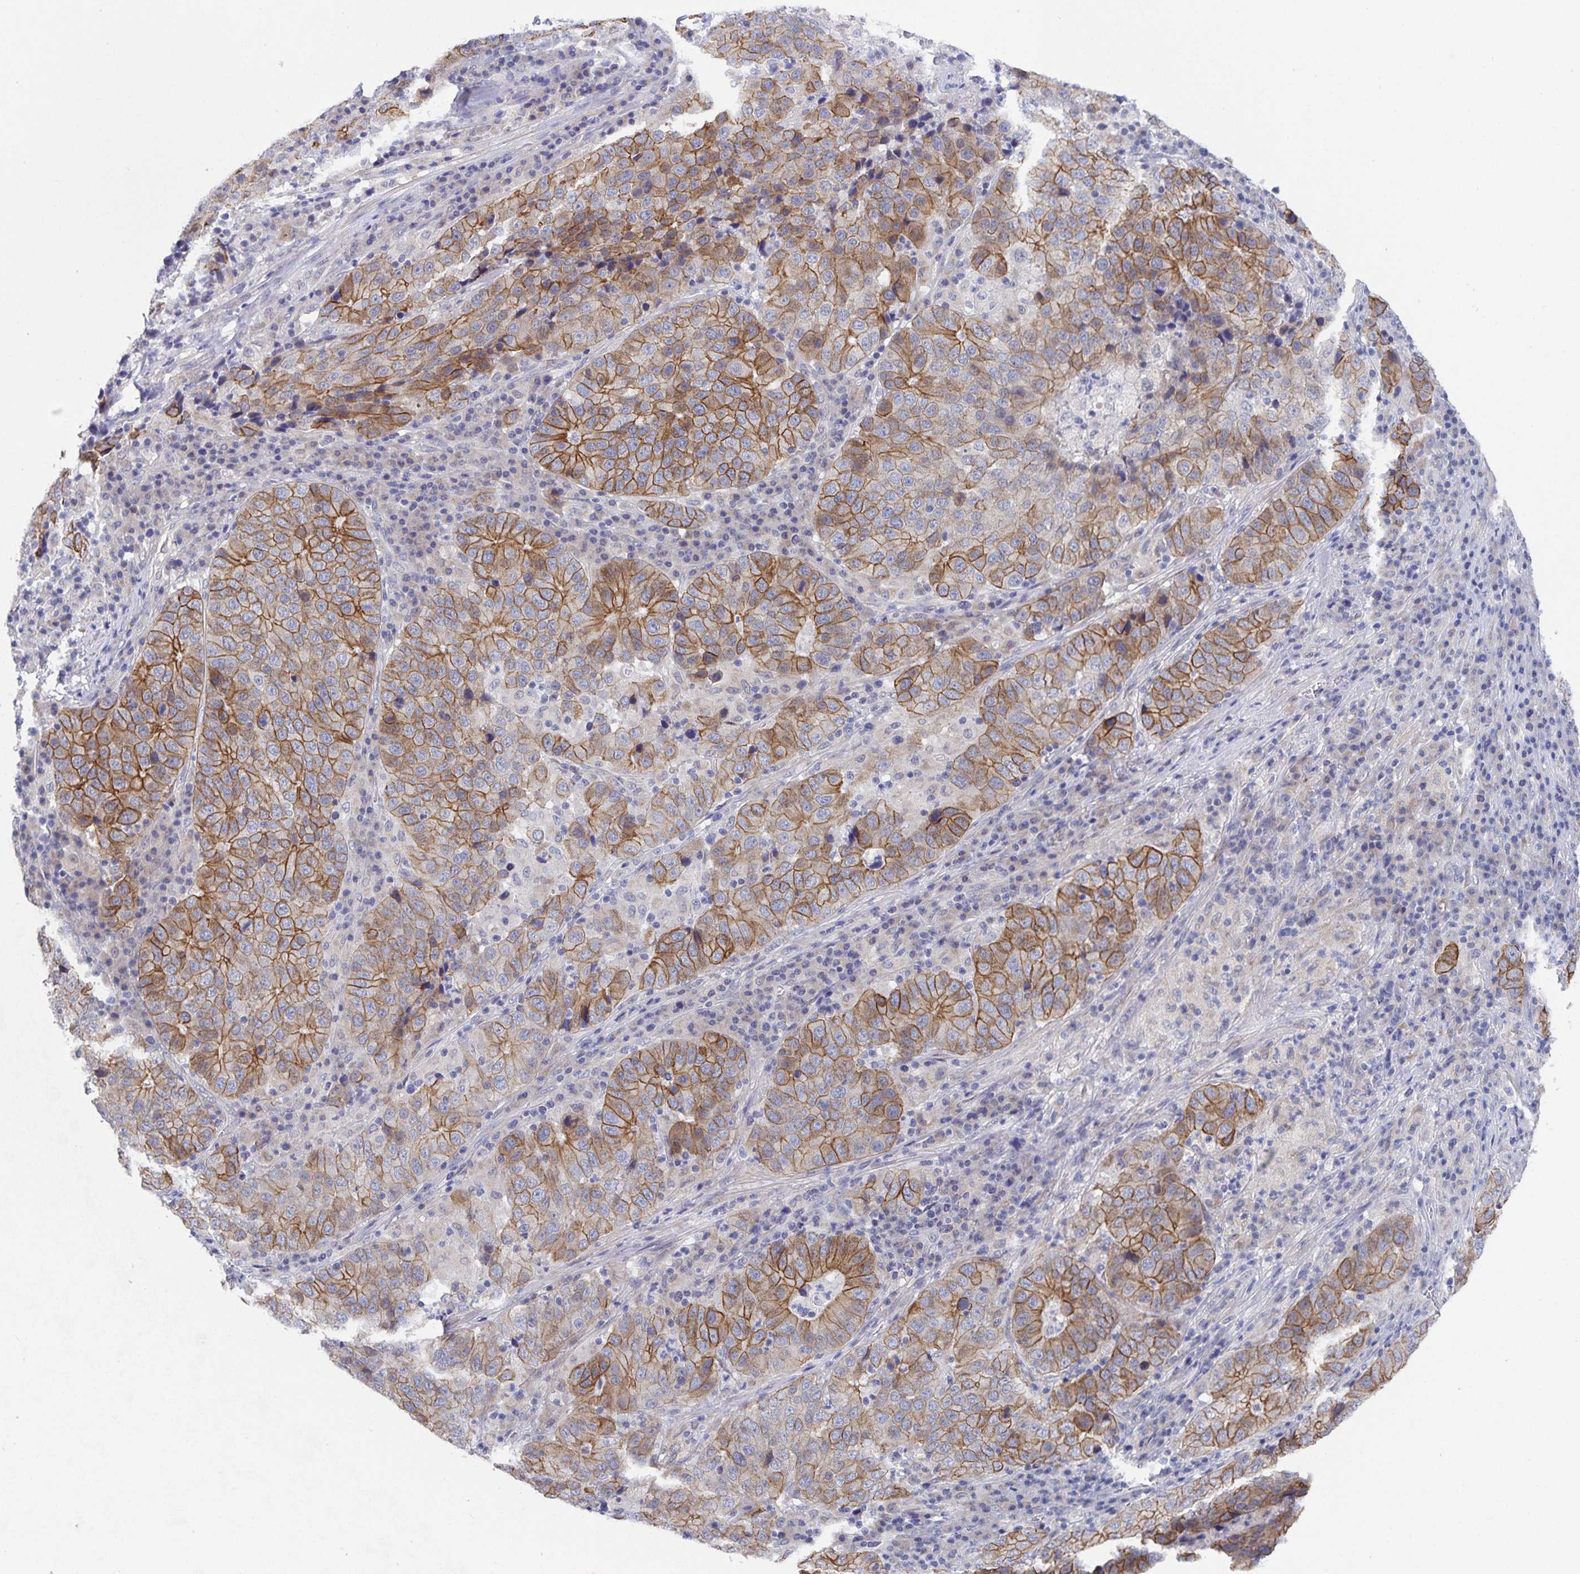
{"staining": {"intensity": "moderate", "quantity": "25%-75%", "location": "cytoplasmic/membranous"}, "tissue": "stomach cancer", "cell_type": "Tumor cells", "image_type": "cancer", "snomed": [{"axis": "morphology", "description": "Adenocarcinoma, NOS"}, {"axis": "topography", "description": "Stomach"}], "caption": "IHC micrograph of adenocarcinoma (stomach) stained for a protein (brown), which shows medium levels of moderate cytoplasmic/membranous positivity in approximately 25%-75% of tumor cells.", "gene": "ZIK1", "patient": {"sex": "male", "age": 71}}